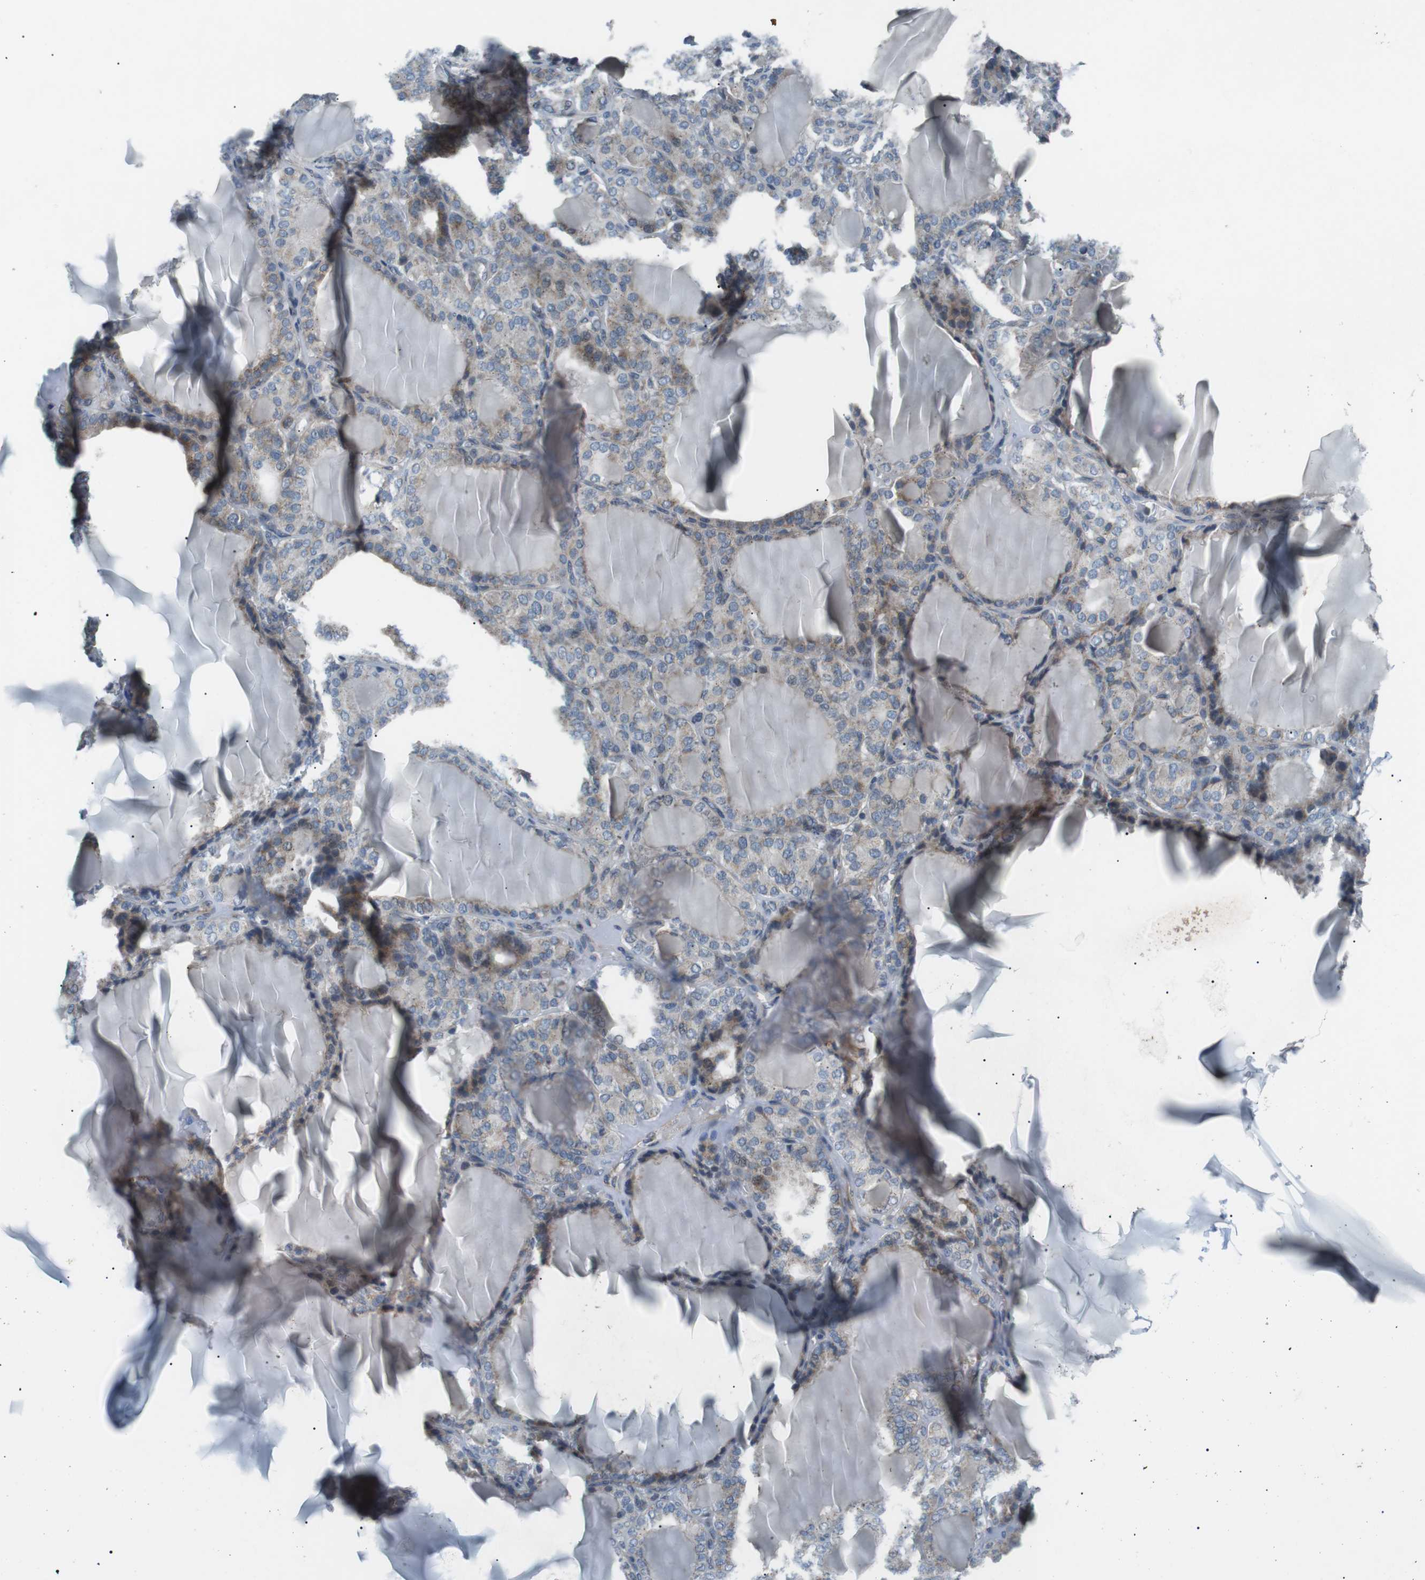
{"staining": {"intensity": "moderate", "quantity": "25%-75%", "location": "cytoplasmic/membranous"}, "tissue": "thyroid gland", "cell_type": "Glandular cells", "image_type": "normal", "snomed": [{"axis": "morphology", "description": "Normal tissue, NOS"}, {"axis": "topography", "description": "Thyroid gland"}], "caption": "The histopathology image exhibits staining of normal thyroid gland, revealing moderate cytoplasmic/membranous protein staining (brown color) within glandular cells. Immunohistochemistry stains the protein of interest in brown and the nuclei are stained blue.", "gene": "ARID5B", "patient": {"sex": "female", "age": 28}}